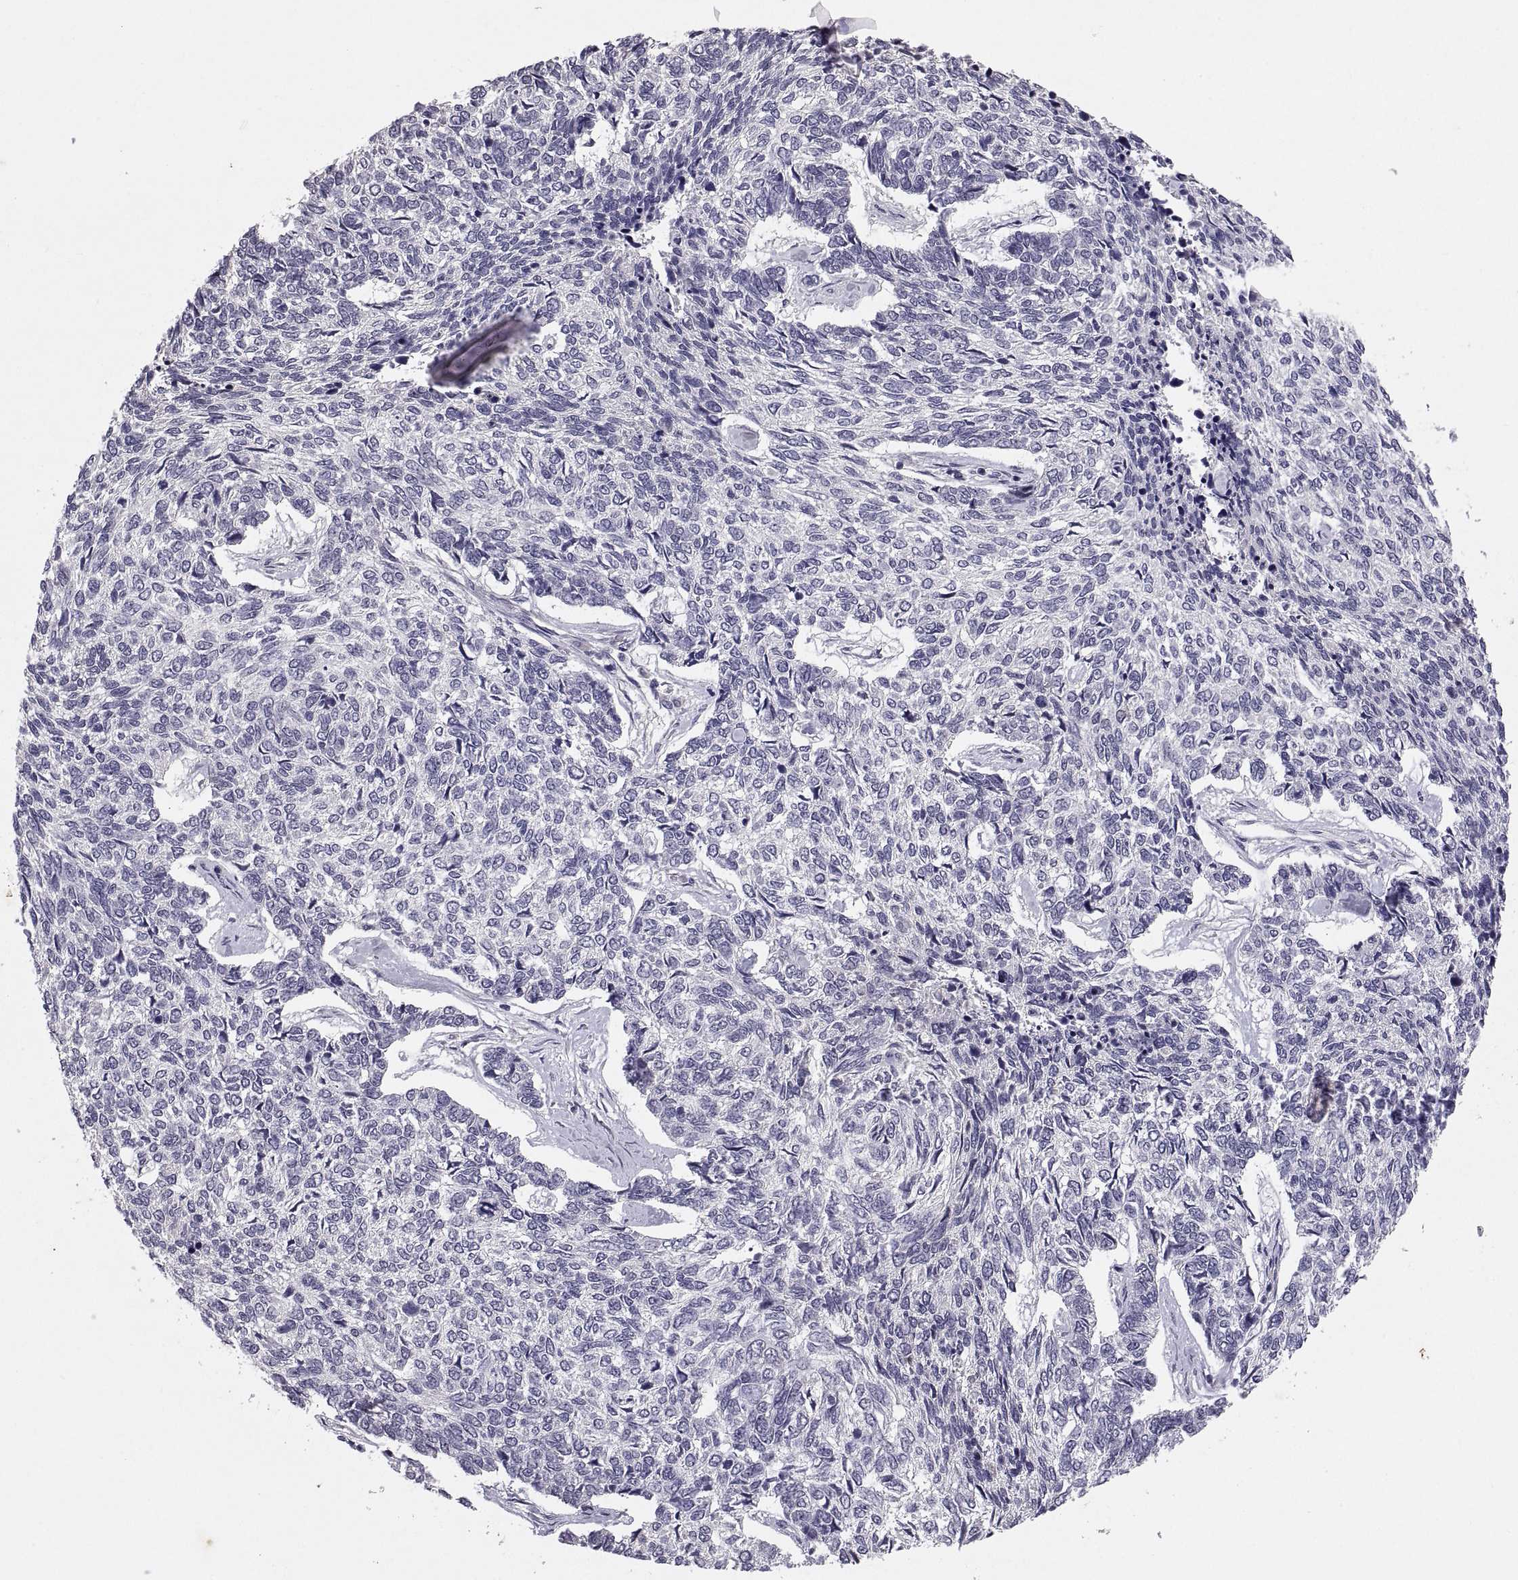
{"staining": {"intensity": "negative", "quantity": "none", "location": "none"}, "tissue": "skin cancer", "cell_type": "Tumor cells", "image_type": "cancer", "snomed": [{"axis": "morphology", "description": "Basal cell carcinoma"}, {"axis": "topography", "description": "Skin"}], "caption": "Immunohistochemical staining of human skin cancer (basal cell carcinoma) demonstrates no significant staining in tumor cells.", "gene": "PAX2", "patient": {"sex": "female", "age": 65}}